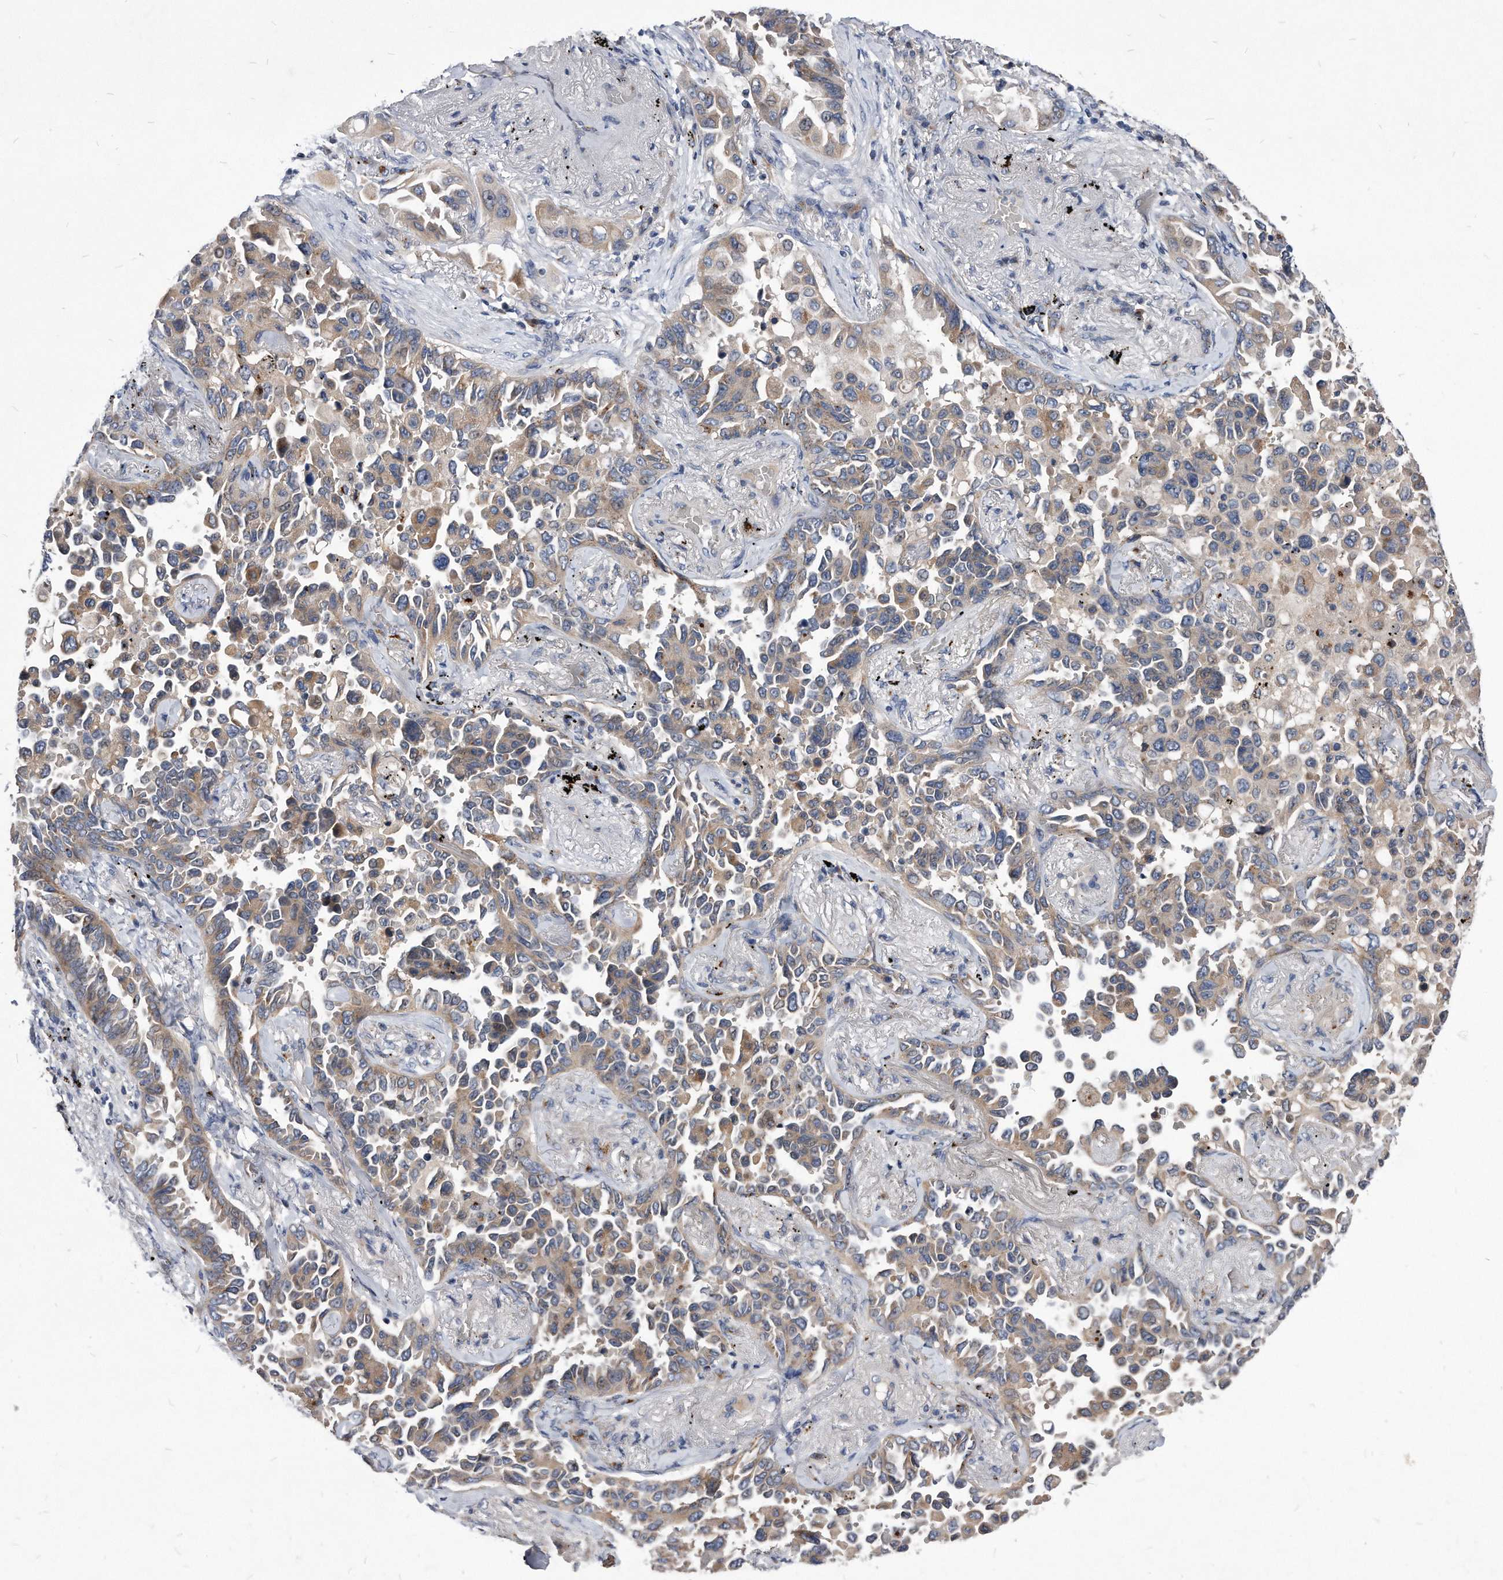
{"staining": {"intensity": "weak", "quantity": ">75%", "location": "cytoplasmic/membranous"}, "tissue": "lung cancer", "cell_type": "Tumor cells", "image_type": "cancer", "snomed": [{"axis": "morphology", "description": "Adenocarcinoma, NOS"}, {"axis": "topography", "description": "Lung"}], "caption": "IHC micrograph of neoplastic tissue: lung cancer stained using IHC displays low levels of weak protein expression localized specifically in the cytoplasmic/membranous of tumor cells, appearing as a cytoplasmic/membranous brown color.", "gene": "MGAT4A", "patient": {"sex": "female", "age": 67}}